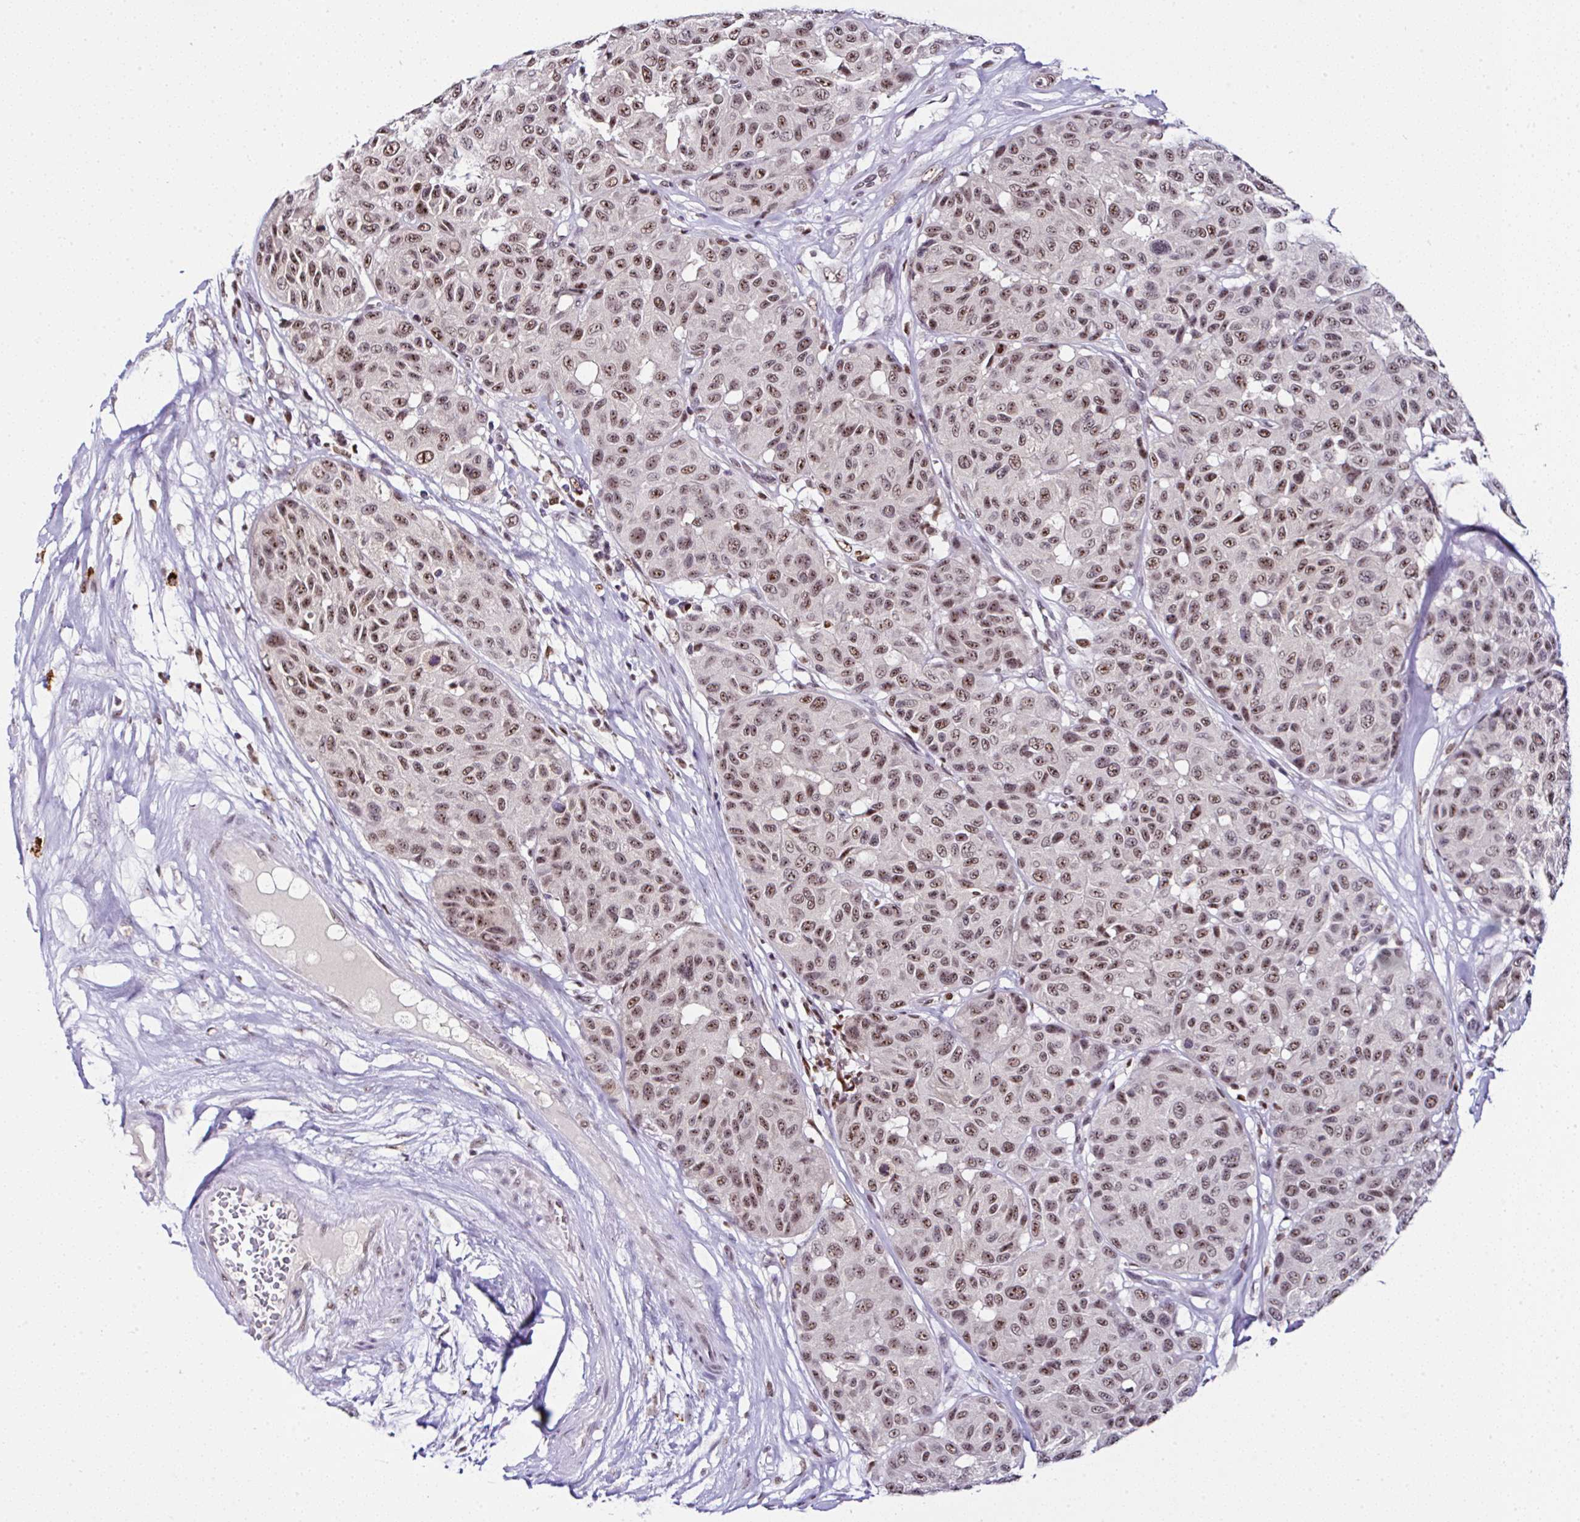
{"staining": {"intensity": "moderate", "quantity": ">75%", "location": "nuclear"}, "tissue": "melanoma", "cell_type": "Tumor cells", "image_type": "cancer", "snomed": [{"axis": "morphology", "description": "Malignant melanoma, NOS"}, {"axis": "topography", "description": "Skin"}], "caption": "Immunohistochemistry photomicrograph of human melanoma stained for a protein (brown), which displays medium levels of moderate nuclear positivity in about >75% of tumor cells.", "gene": "PTPN2", "patient": {"sex": "female", "age": 66}}